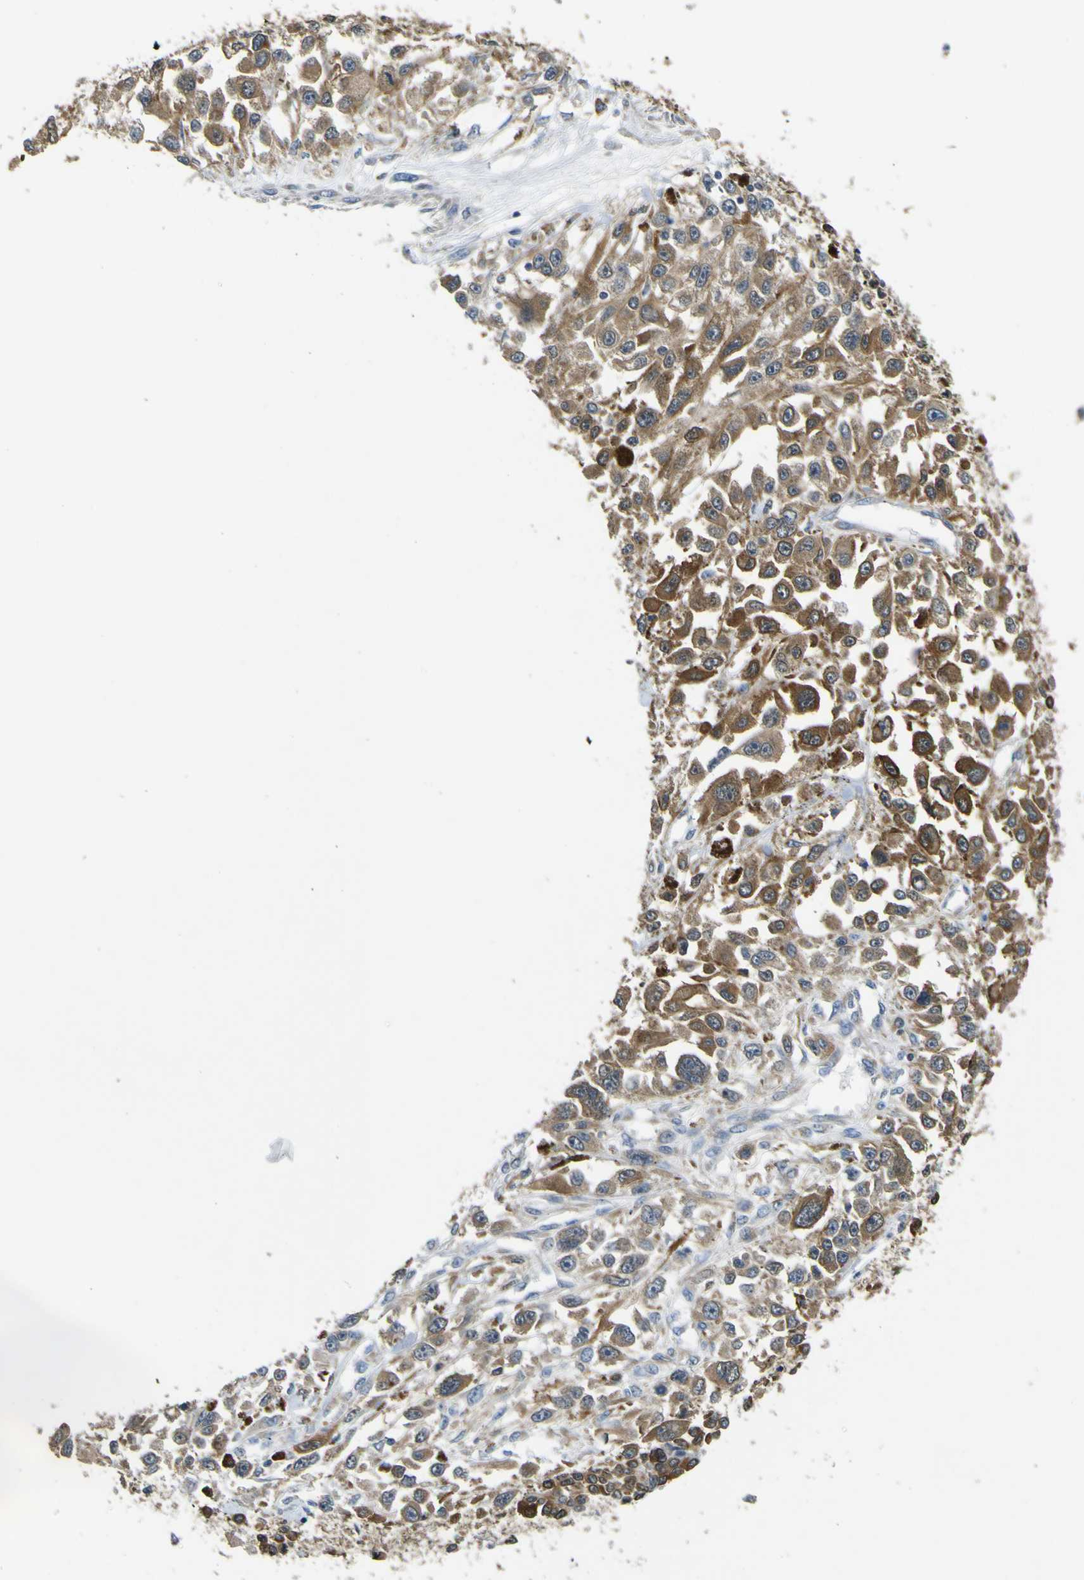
{"staining": {"intensity": "moderate", "quantity": ">75%", "location": "cytoplasmic/membranous"}, "tissue": "melanoma", "cell_type": "Tumor cells", "image_type": "cancer", "snomed": [{"axis": "morphology", "description": "Malignant melanoma, Metastatic site"}, {"axis": "topography", "description": "Lymph node"}], "caption": "Human melanoma stained for a protein (brown) demonstrates moderate cytoplasmic/membranous positive staining in approximately >75% of tumor cells.", "gene": "EML2", "patient": {"sex": "male", "age": 59}}